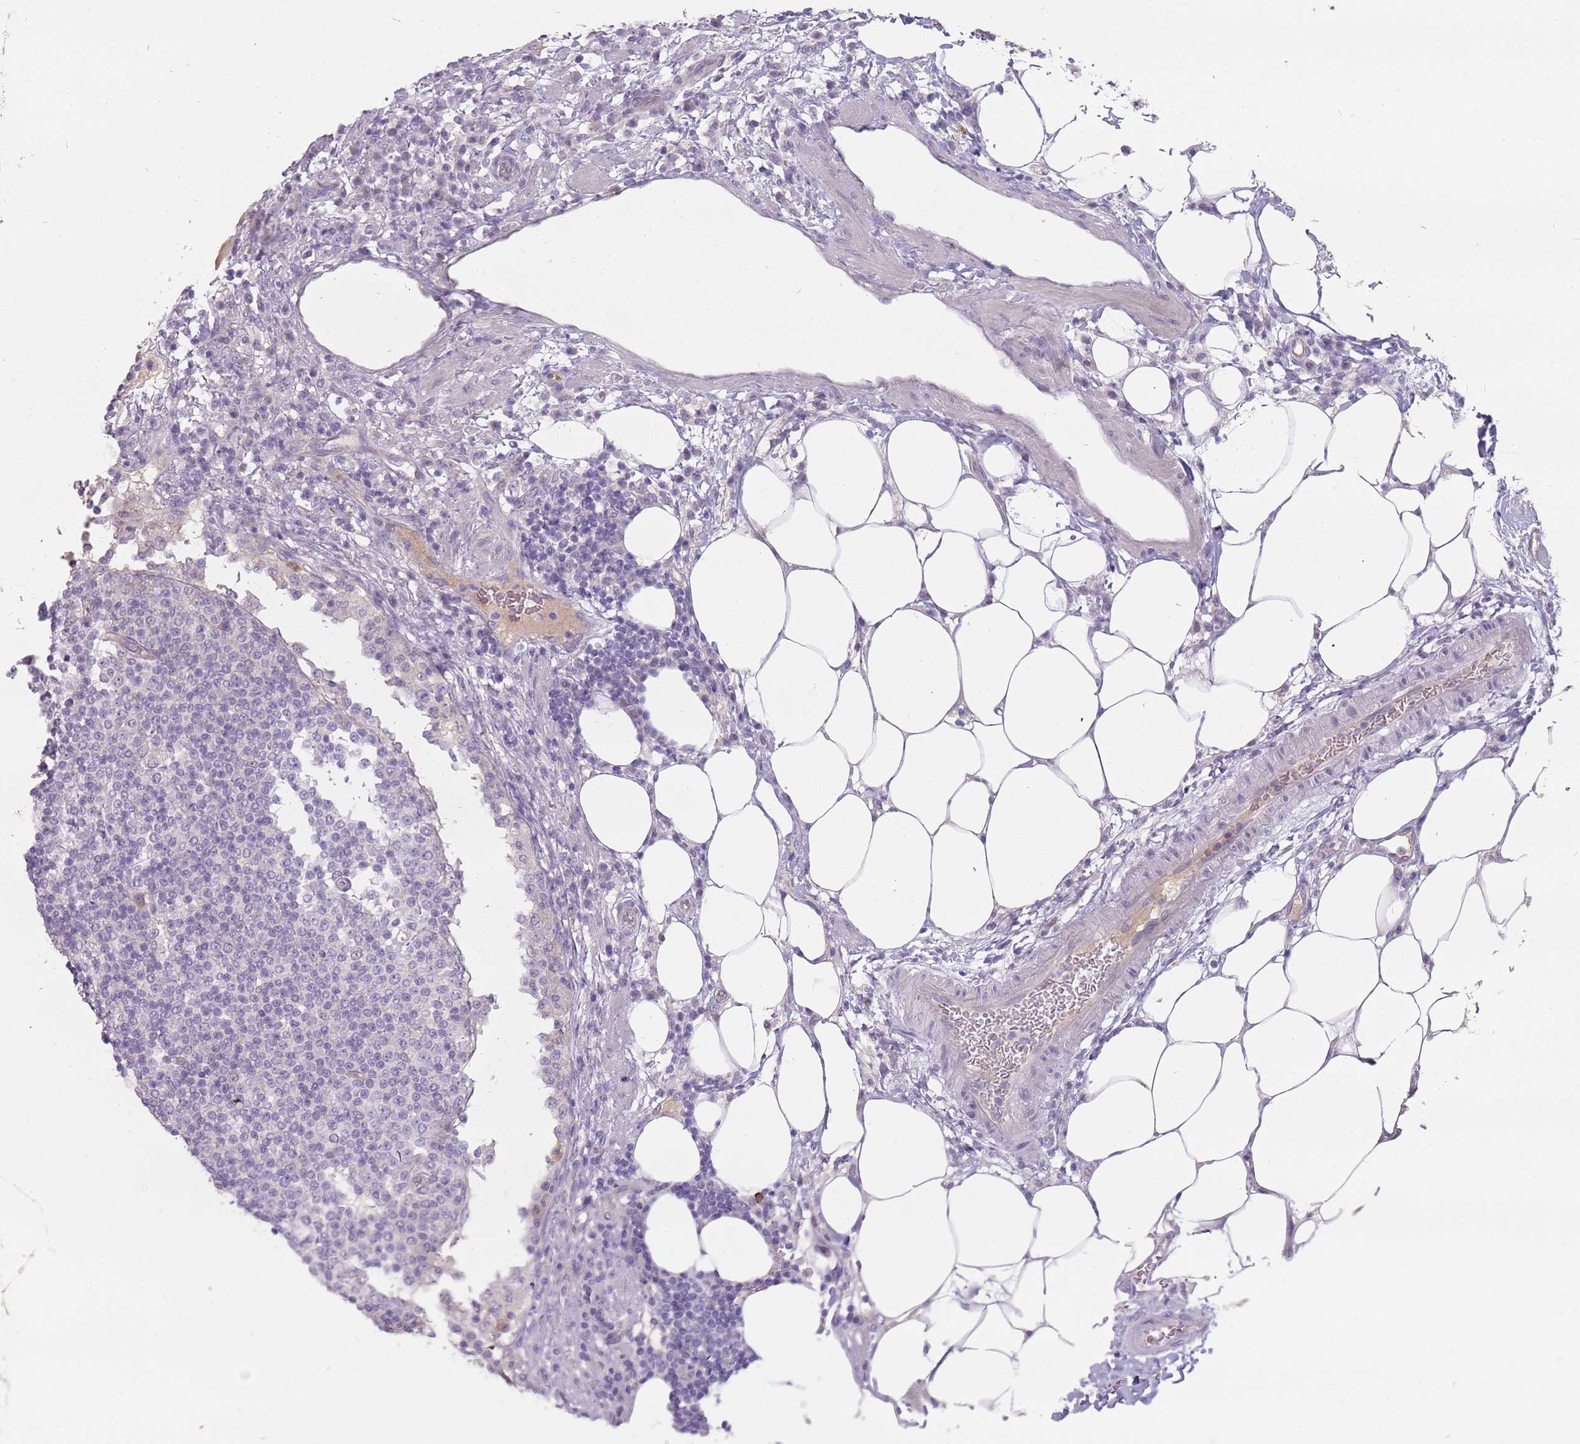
{"staining": {"intensity": "negative", "quantity": "none", "location": "none"}, "tissue": "lymph node", "cell_type": "Germinal center cells", "image_type": "normal", "snomed": [{"axis": "morphology", "description": "Normal tissue, NOS"}, {"axis": "topography", "description": "Lymph node"}], "caption": "The micrograph shows no staining of germinal center cells in unremarkable lymph node. The staining was performed using DAB (3,3'-diaminobenzidine) to visualize the protein expression in brown, while the nuclei were stained in blue with hematoxylin (Magnification: 20x).", "gene": "DDX4", "patient": {"sex": "female", "age": 53}}